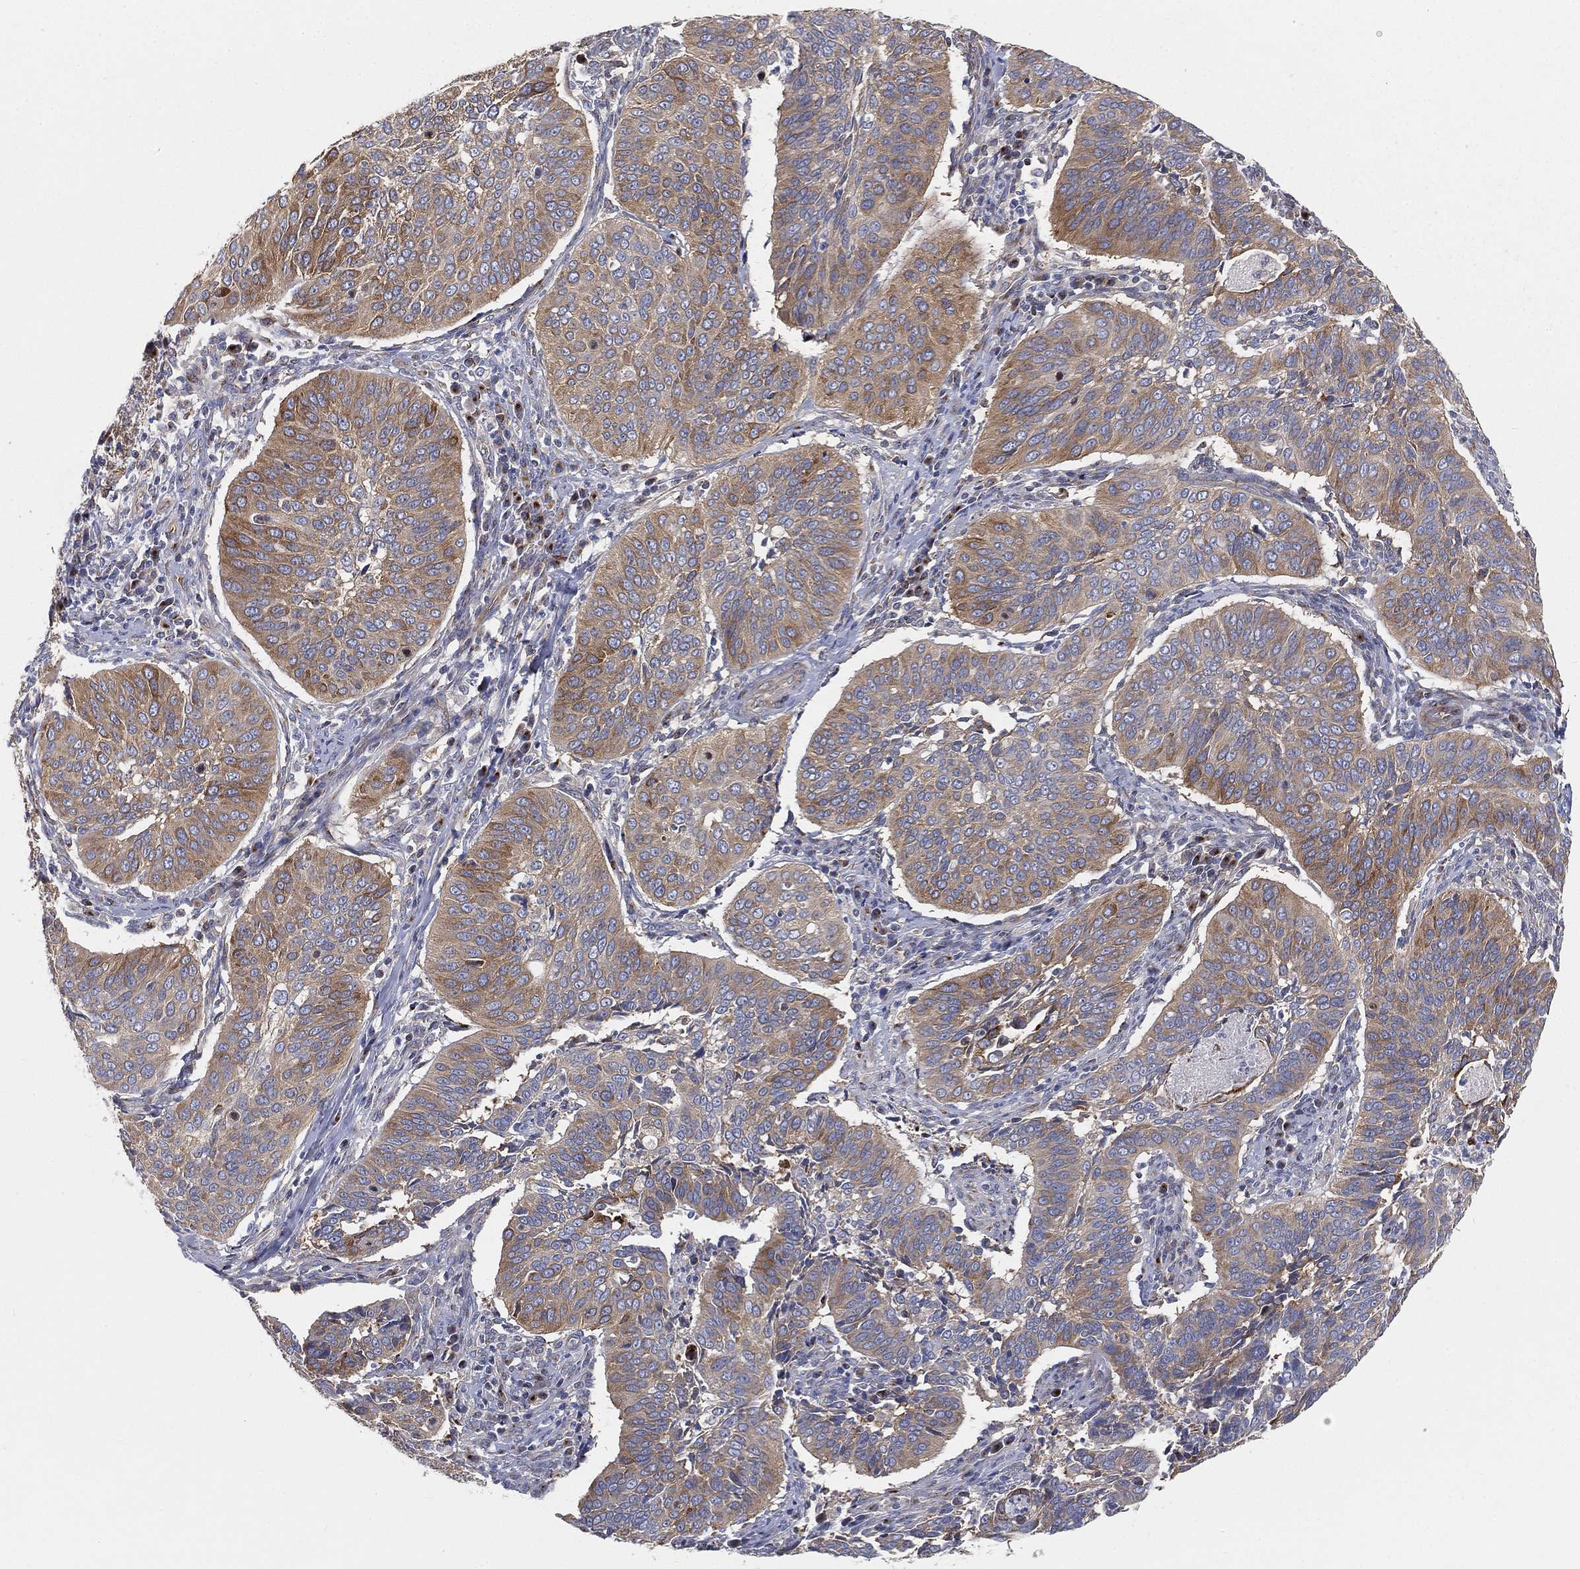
{"staining": {"intensity": "strong", "quantity": "25%-75%", "location": "cytoplasmic/membranous"}, "tissue": "cervical cancer", "cell_type": "Tumor cells", "image_type": "cancer", "snomed": [{"axis": "morphology", "description": "Normal tissue, NOS"}, {"axis": "morphology", "description": "Squamous cell carcinoma, NOS"}, {"axis": "topography", "description": "Cervix"}], "caption": "A brown stain shows strong cytoplasmic/membranous positivity of a protein in human squamous cell carcinoma (cervical) tumor cells.", "gene": "TMEM25", "patient": {"sex": "female", "age": 39}}